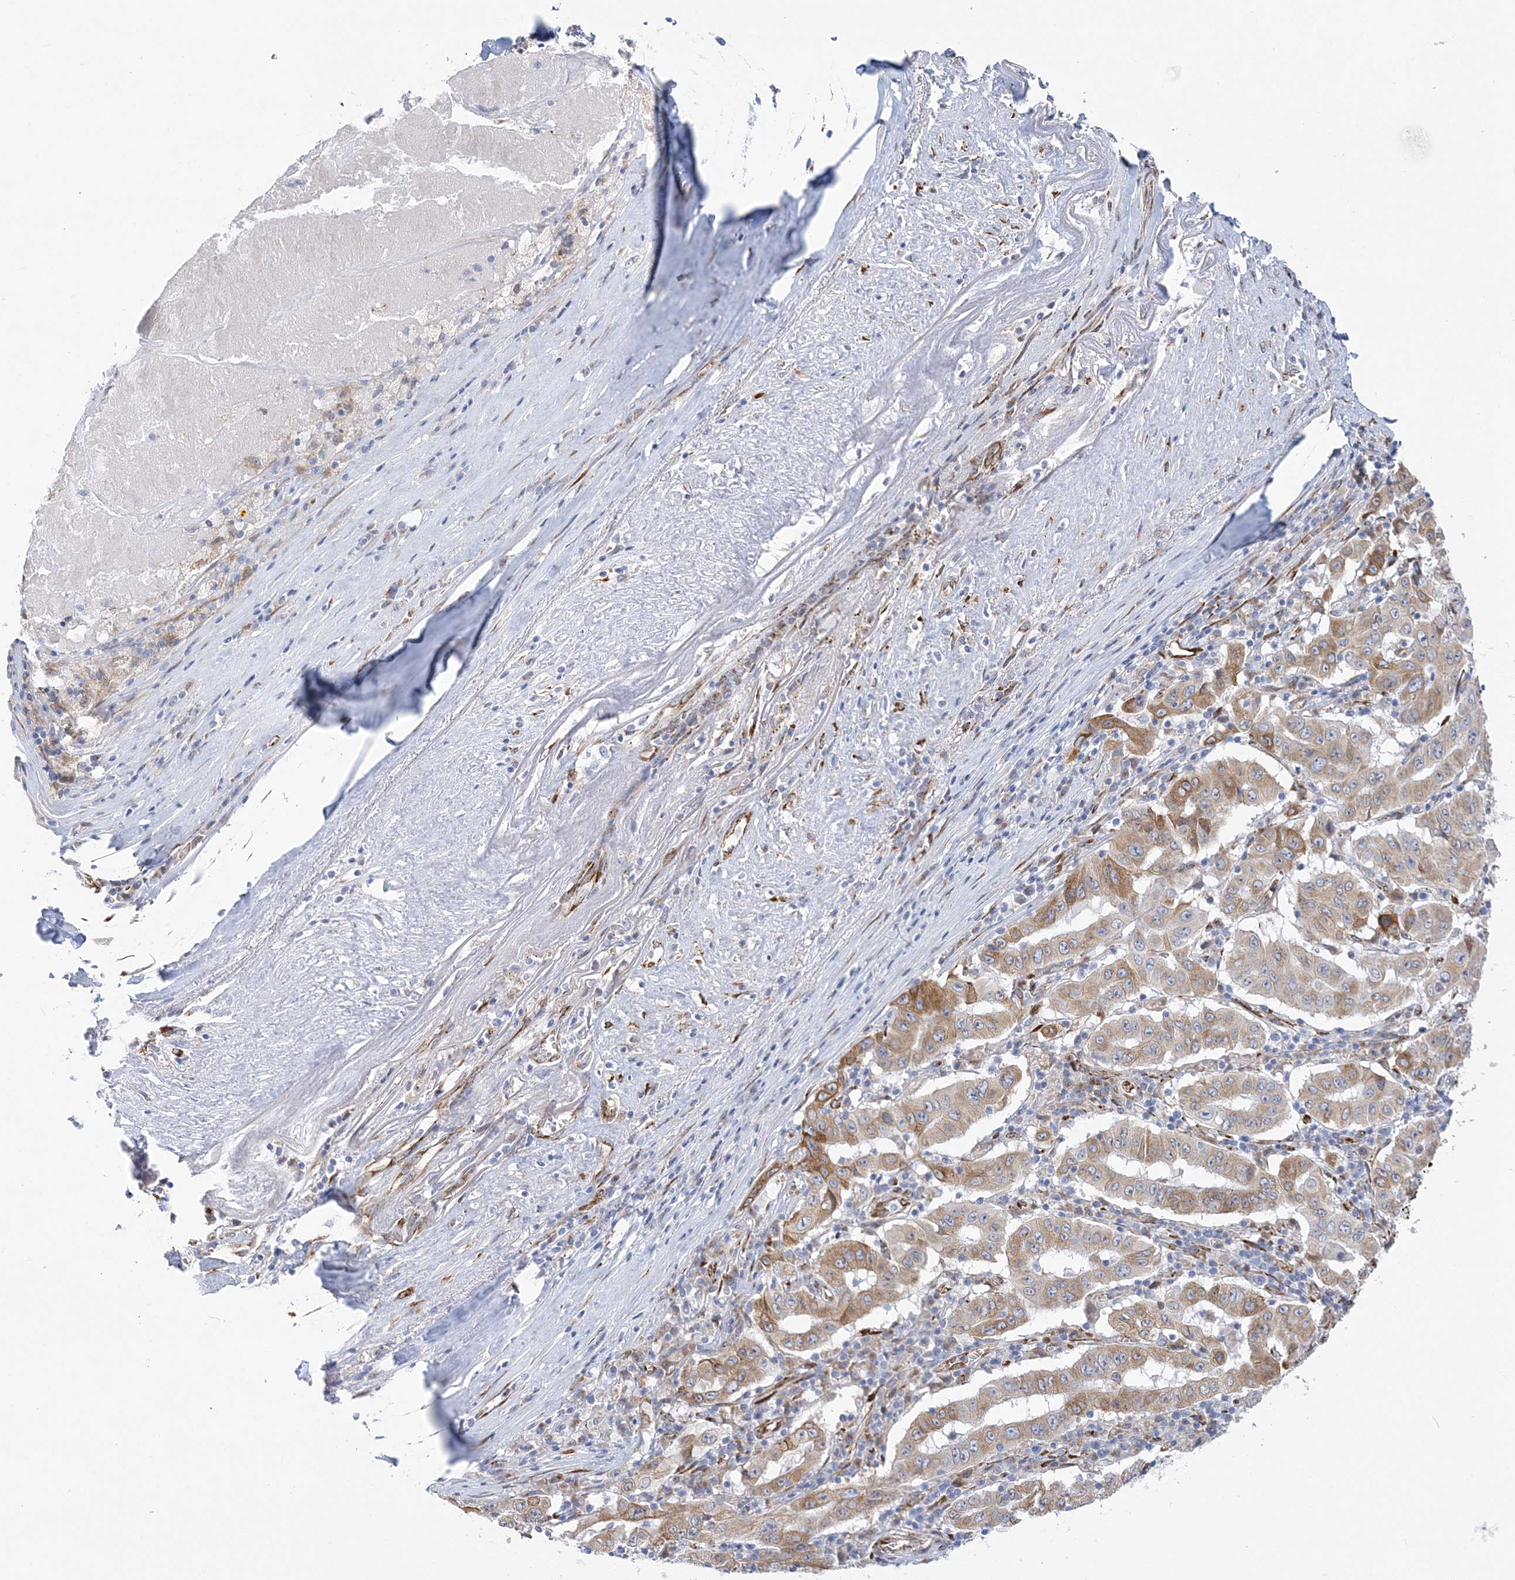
{"staining": {"intensity": "moderate", "quantity": "25%-75%", "location": "cytoplasmic/membranous"}, "tissue": "pancreatic cancer", "cell_type": "Tumor cells", "image_type": "cancer", "snomed": [{"axis": "morphology", "description": "Adenocarcinoma, NOS"}, {"axis": "topography", "description": "Pancreas"}], "caption": "Immunohistochemistry (IHC) staining of pancreatic cancer, which displays medium levels of moderate cytoplasmic/membranous staining in about 25%-75% of tumor cells indicating moderate cytoplasmic/membranous protein expression. The staining was performed using DAB (3,3'-diaminobenzidine) (brown) for protein detection and nuclei were counterstained in hematoxylin (blue).", "gene": "PLEKHG4B", "patient": {"sex": "male", "age": 63}}